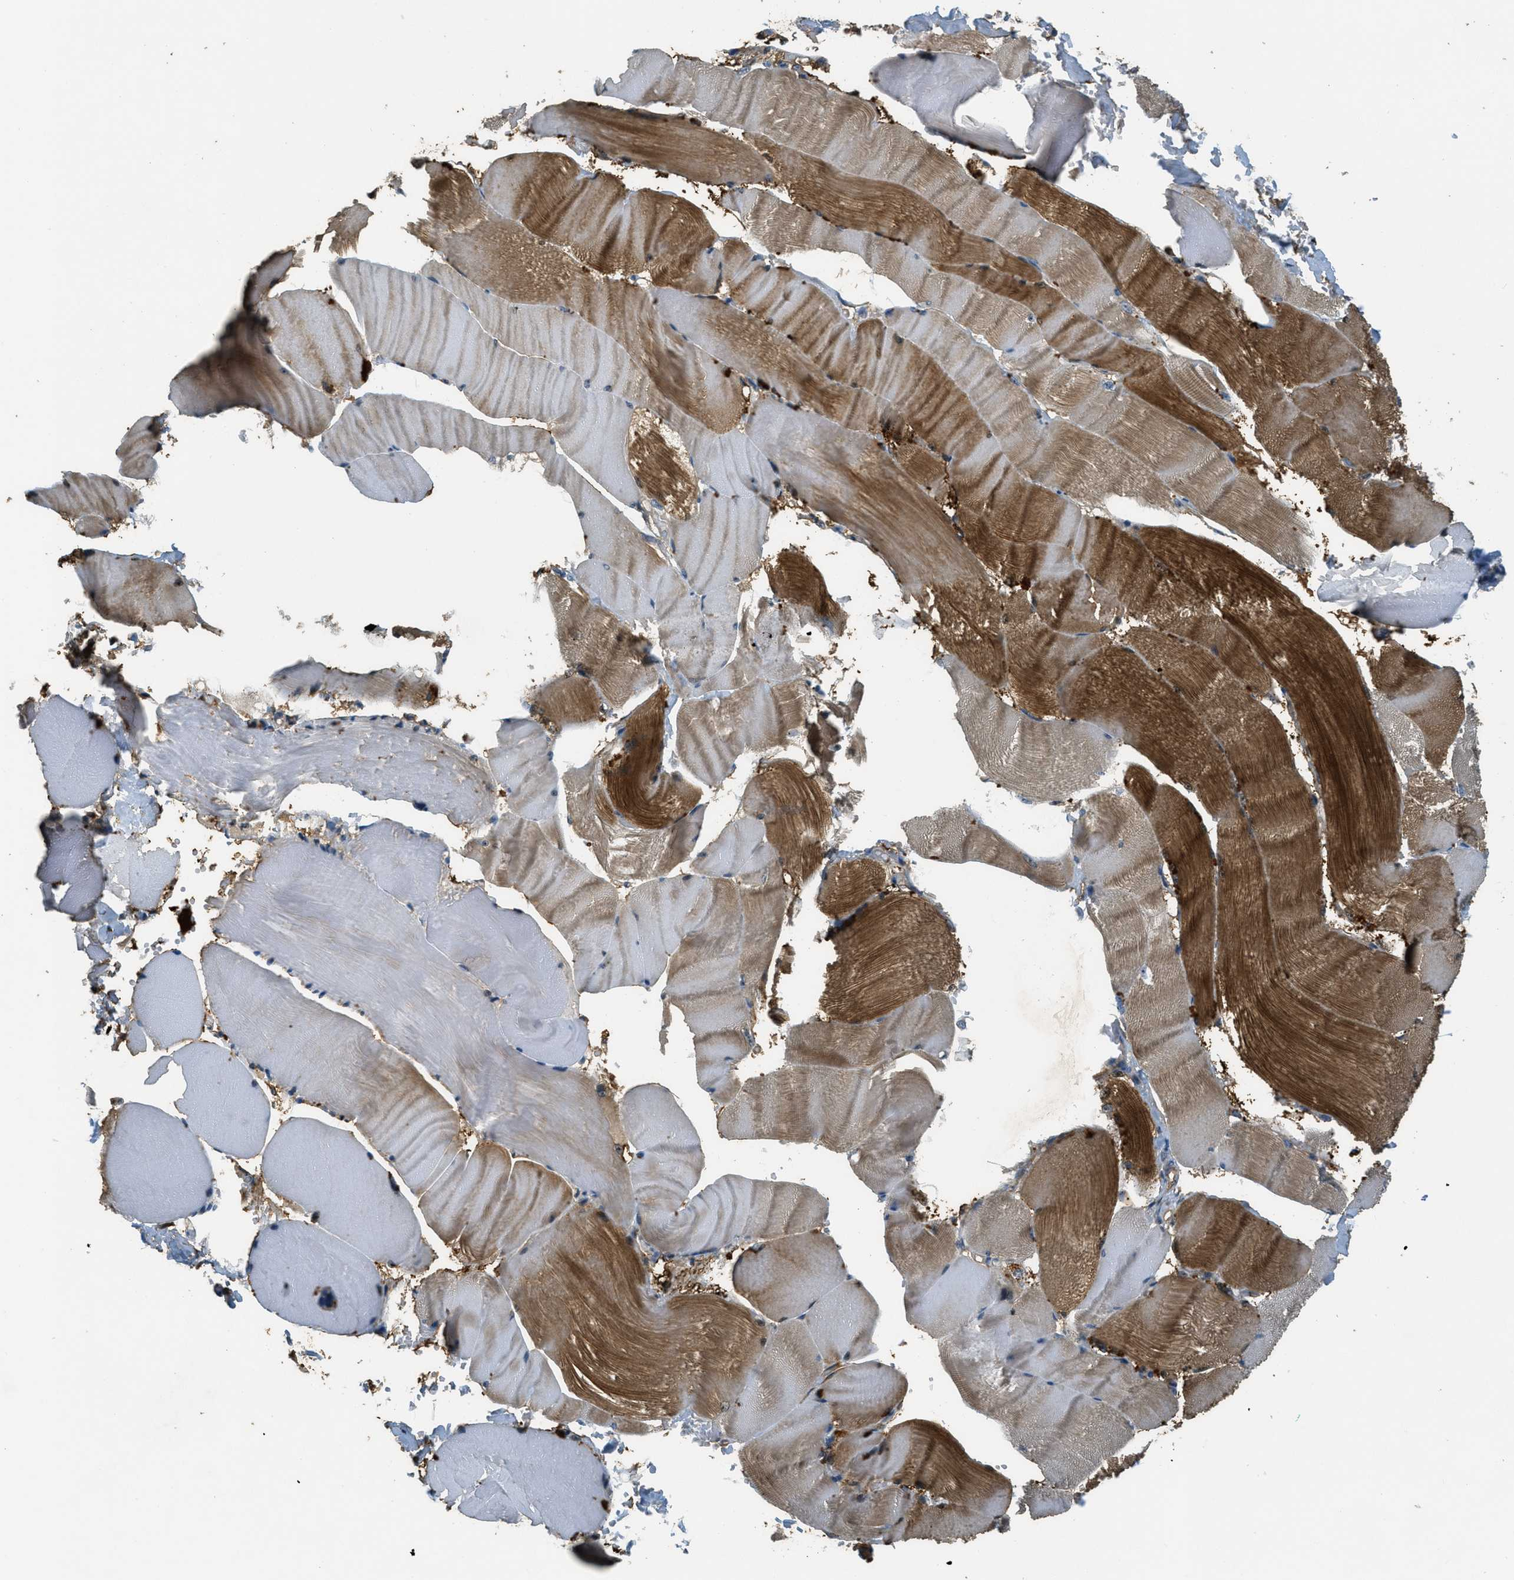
{"staining": {"intensity": "strong", "quantity": "25%-75%", "location": "cytoplasmic/membranous"}, "tissue": "skeletal muscle", "cell_type": "Myocytes", "image_type": "normal", "snomed": [{"axis": "morphology", "description": "Normal tissue, NOS"}, {"axis": "topography", "description": "Skin"}, {"axis": "topography", "description": "Skeletal muscle"}], "caption": "Immunohistochemistry (IHC) of unremarkable skeletal muscle displays high levels of strong cytoplasmic/membranous positivity in about 25%-75% of myocytes. The staining is performed using DAB (3,3'-diaminobenzidine) brown chromogen to label protein expression. The nuclei are counter-stained blue using hematoxylin.", "gene": "OSMR", "patient": {"sex": "male", "age": 83}}